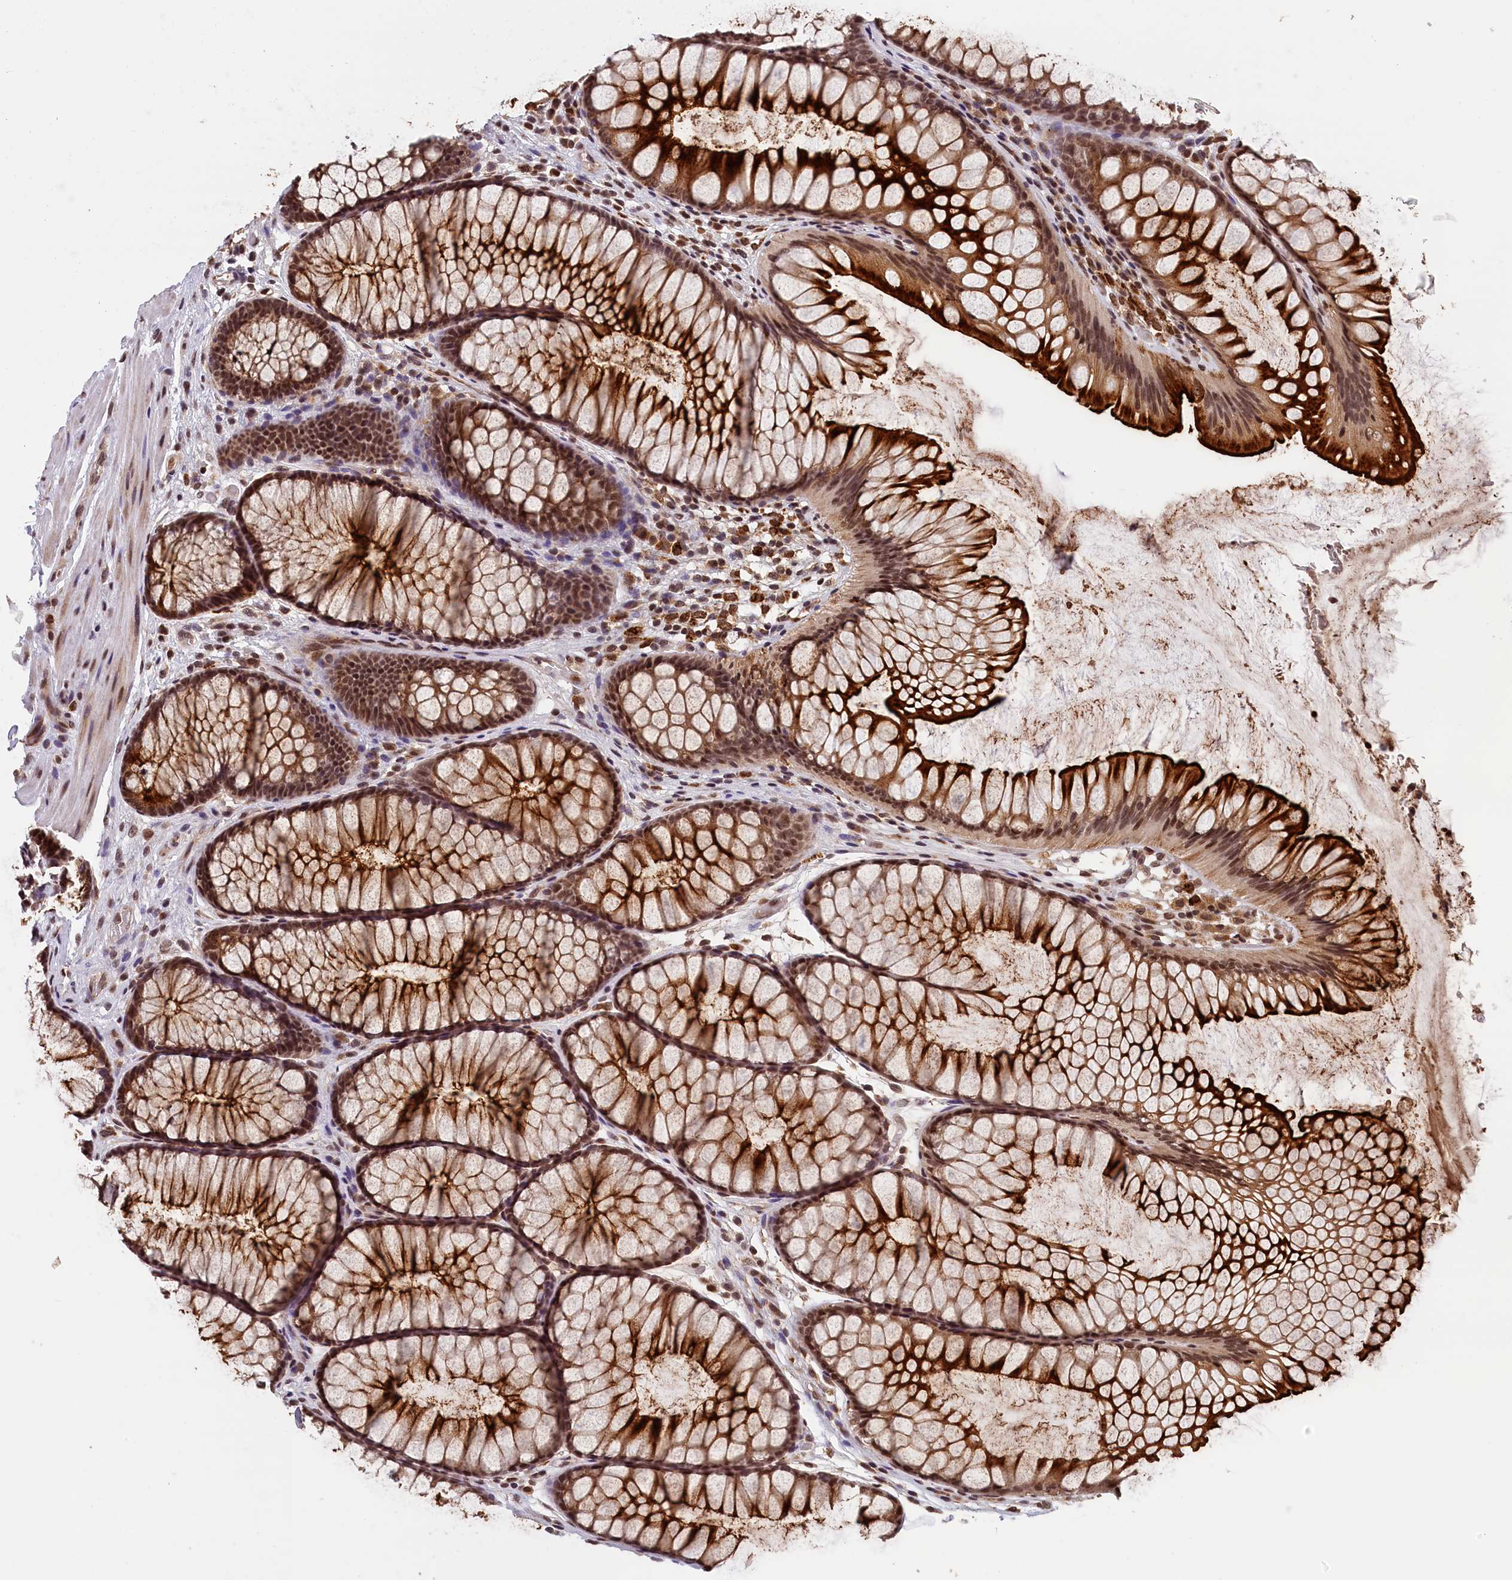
{"staining": {"intensity": "moderate", "quantity": ">75%", "location": "nuclear"}, "tissue": "colon", "cell_type": "Endothelial cells", "image_type": "normal", "snomed": [{"axis": "morphology", "description": "Normal tissue, NOS"}, {"axis": "topography", "description": "Colon"}], "caption": "Endothelial cells demonstrate medium levels of moderate nuclear positivity in about >75% of cells in normal human colon.", "gene": "KCNK6", "patient": {"sex": "female", "age": 82}}